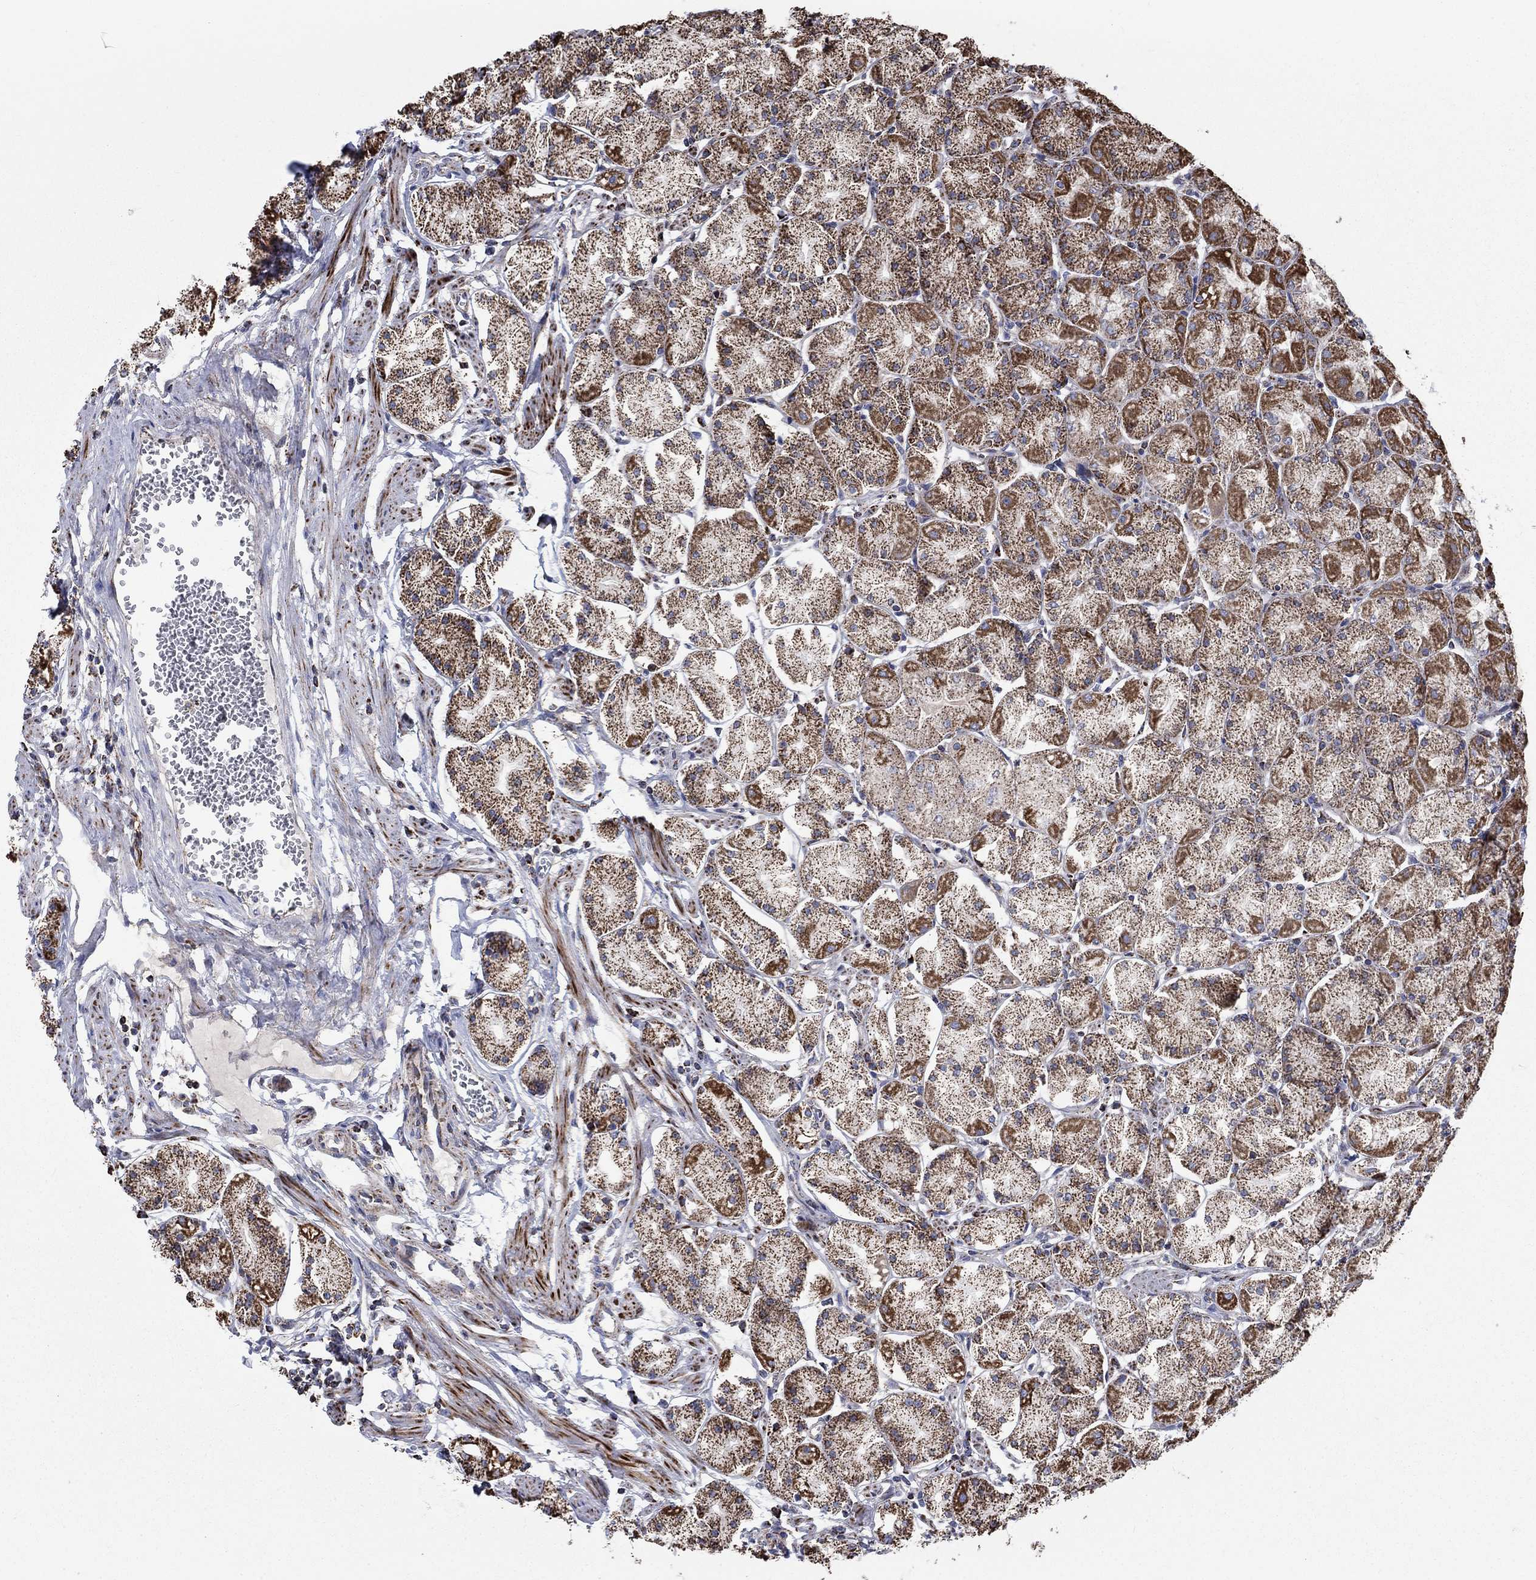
{"staining": {"intensity": "strong", "quantity": ">75%", "location": "cytoplasmic/membranous"}, "tissue": "stomach", "cell_type": "Glandular cells", "image_type": "normal", "snomed": [{"axis": "morphology", "description": "Normal tissue, NOS"}, {"axis": "topography", "description": "Stomach, upper"}], "caption": "IHC of normal stomach demonstrates high levels of strong cytoplasmic/membranous staining in about >75% of glandular cells.", "gene": "MOAP1", "patient": {"sex": "male", "age": 60}}